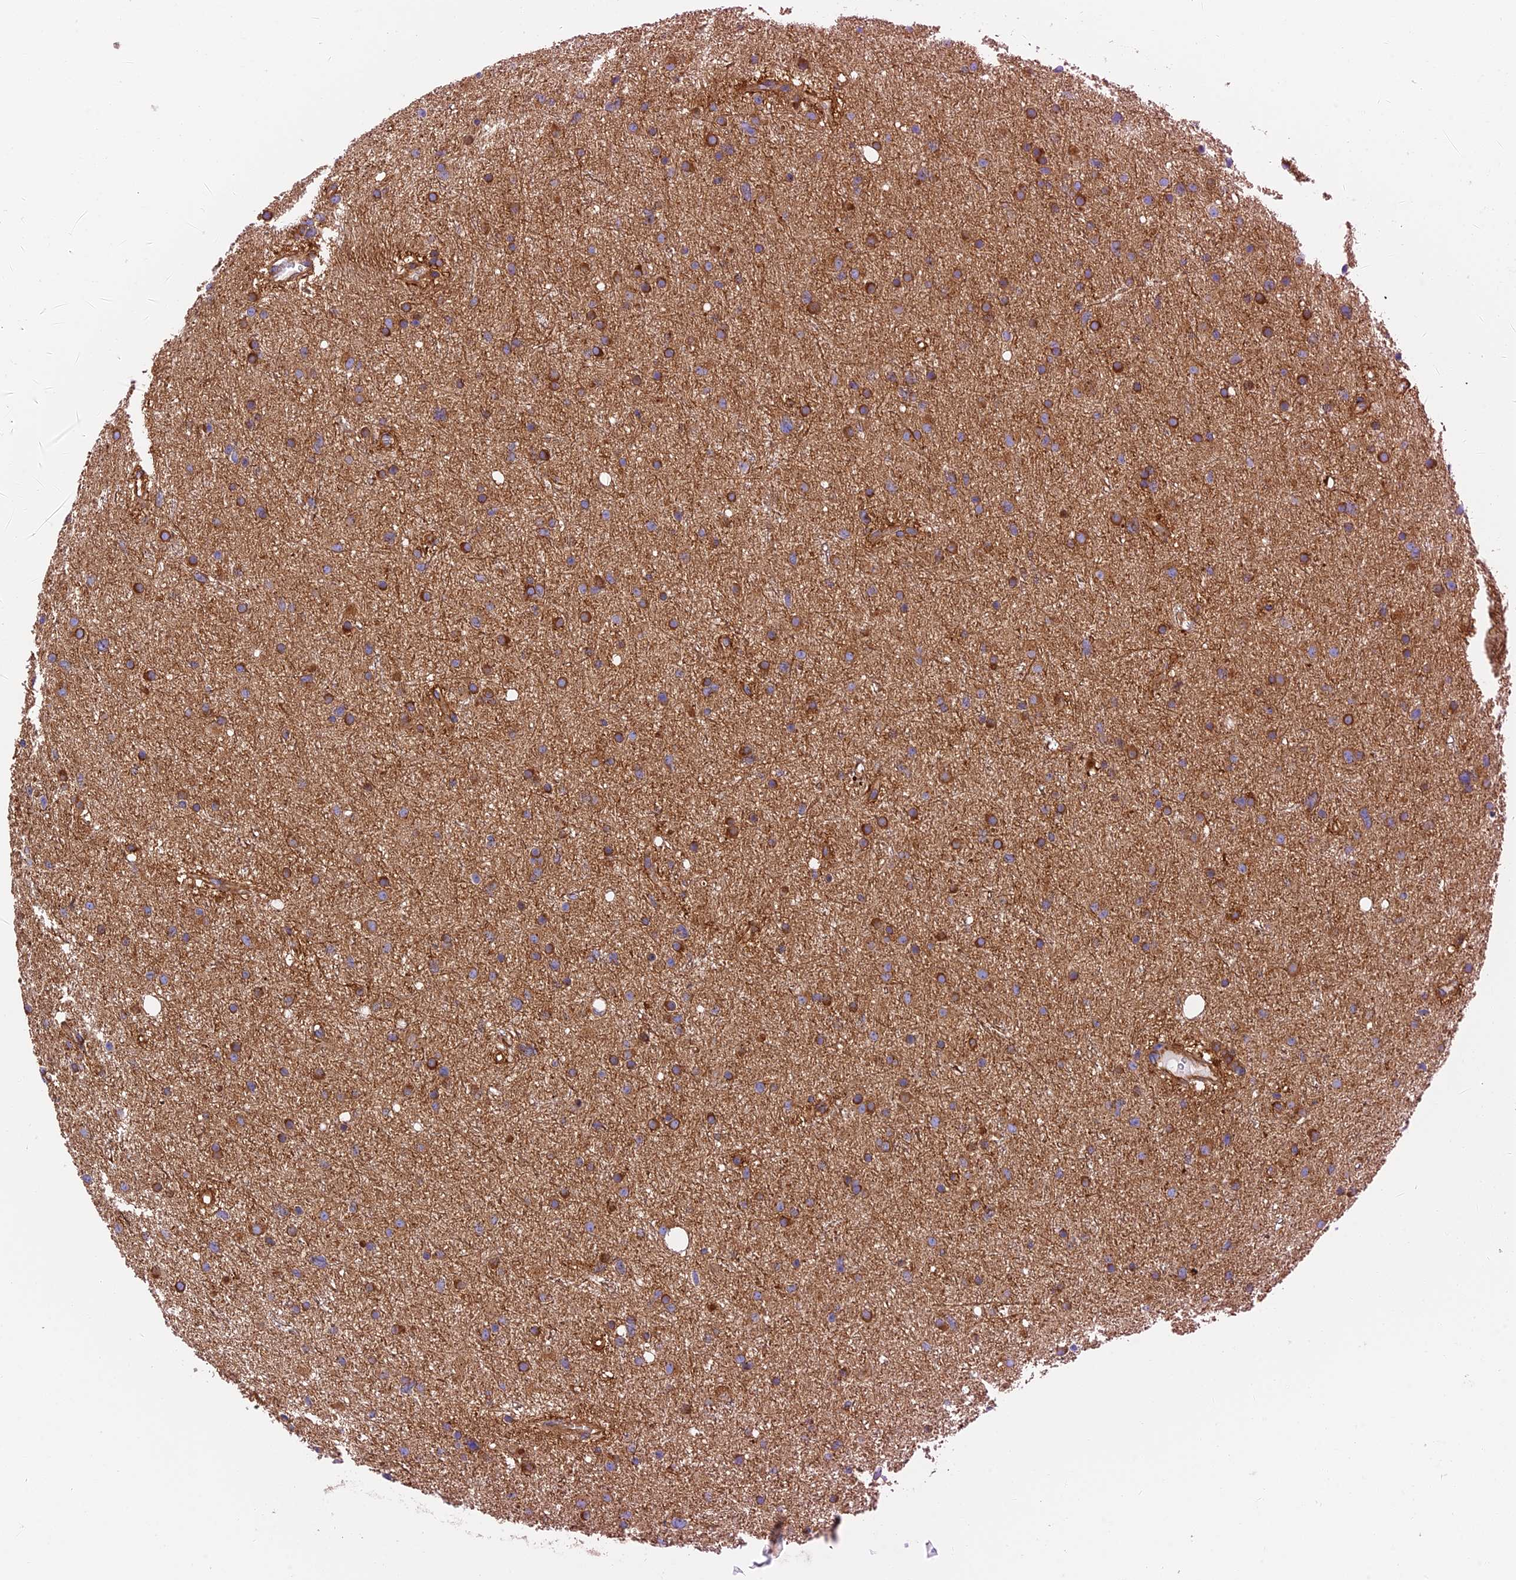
{"staining": {"intensity": "moderate", "quantity": ">75%", "location": "cytoplasmic/membranous"}, "tissue": "glioma", "cell_type": "Tumor cells", "image_type": "cancer", "snomed": [{"axis": "morphology", "description": "Glioma, malignant, Low grade"}, {"axis": "topography", "description": "Cerebral cortex"}], "caption": "Protein expression analysis of human low-grade glioma (malignant) reveals moderate cytoplasmic/membranous expression in approximately >75% of tumor cells. (DAB (3,3'-diaminobenzidine) = brown stain, brightfield microscopy at high magnification).", "gene": "DCTN2", "patient": {"sex": "female", "age": 39}}